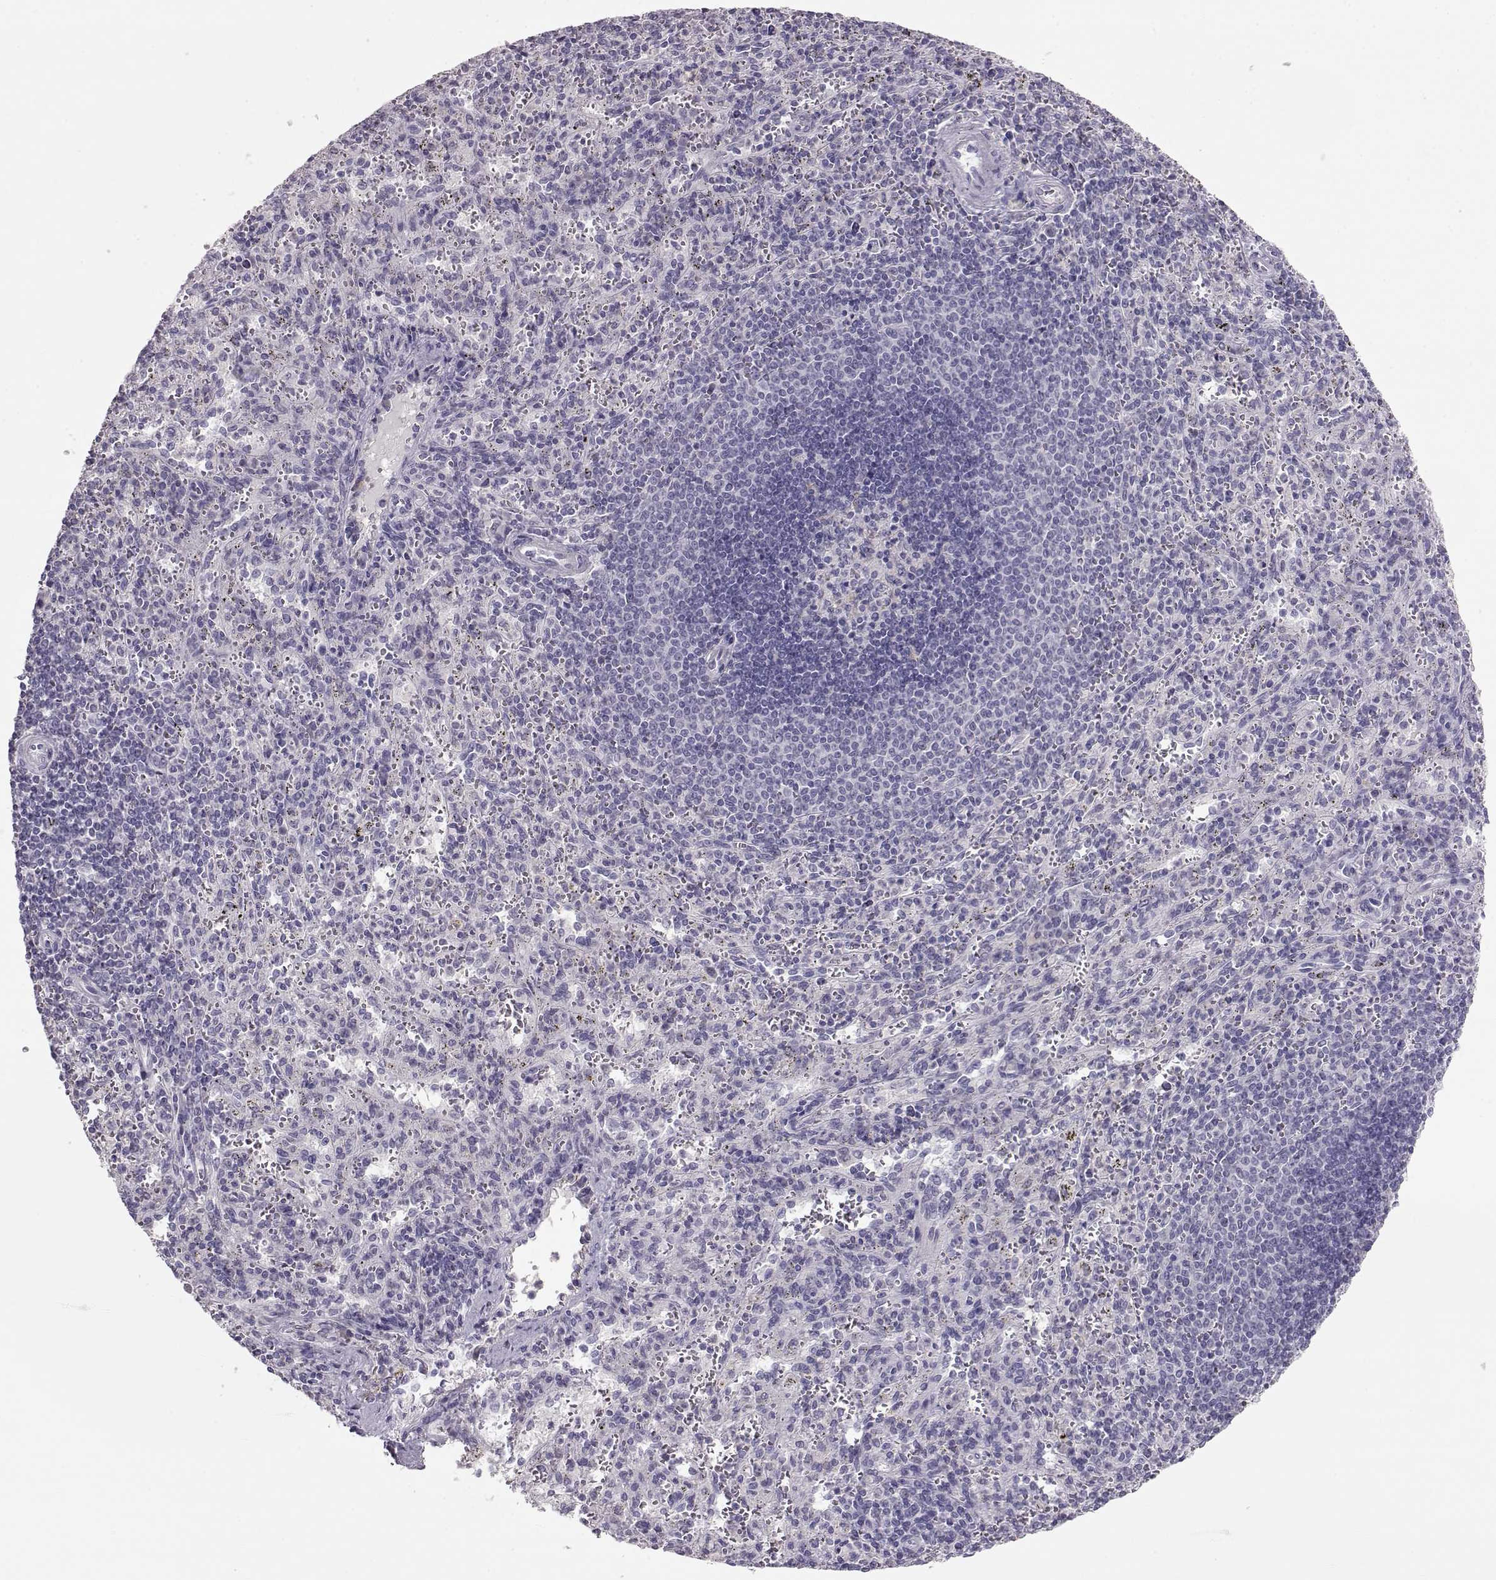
{"staining": {"intensity": "negative", "quantity": "none", "location": "none"}, "tissue": "spleen", "cell_type": "Cells in red pulp", "image_type": "normal", "snomed": [{"axis": "morphology", "description": "Normal tissue, NOS"}, {"axis": "topography", "description": "Spleen"}], "caption": "This image is of unremarkable spleen stained with immunohistochemistry to label a protein in brown with the nuclei are counter-stained blue. There is no positivity in cells in red pulp.", "gene": "LAMB3", "patient": {"sex": "male", "age": 57}}